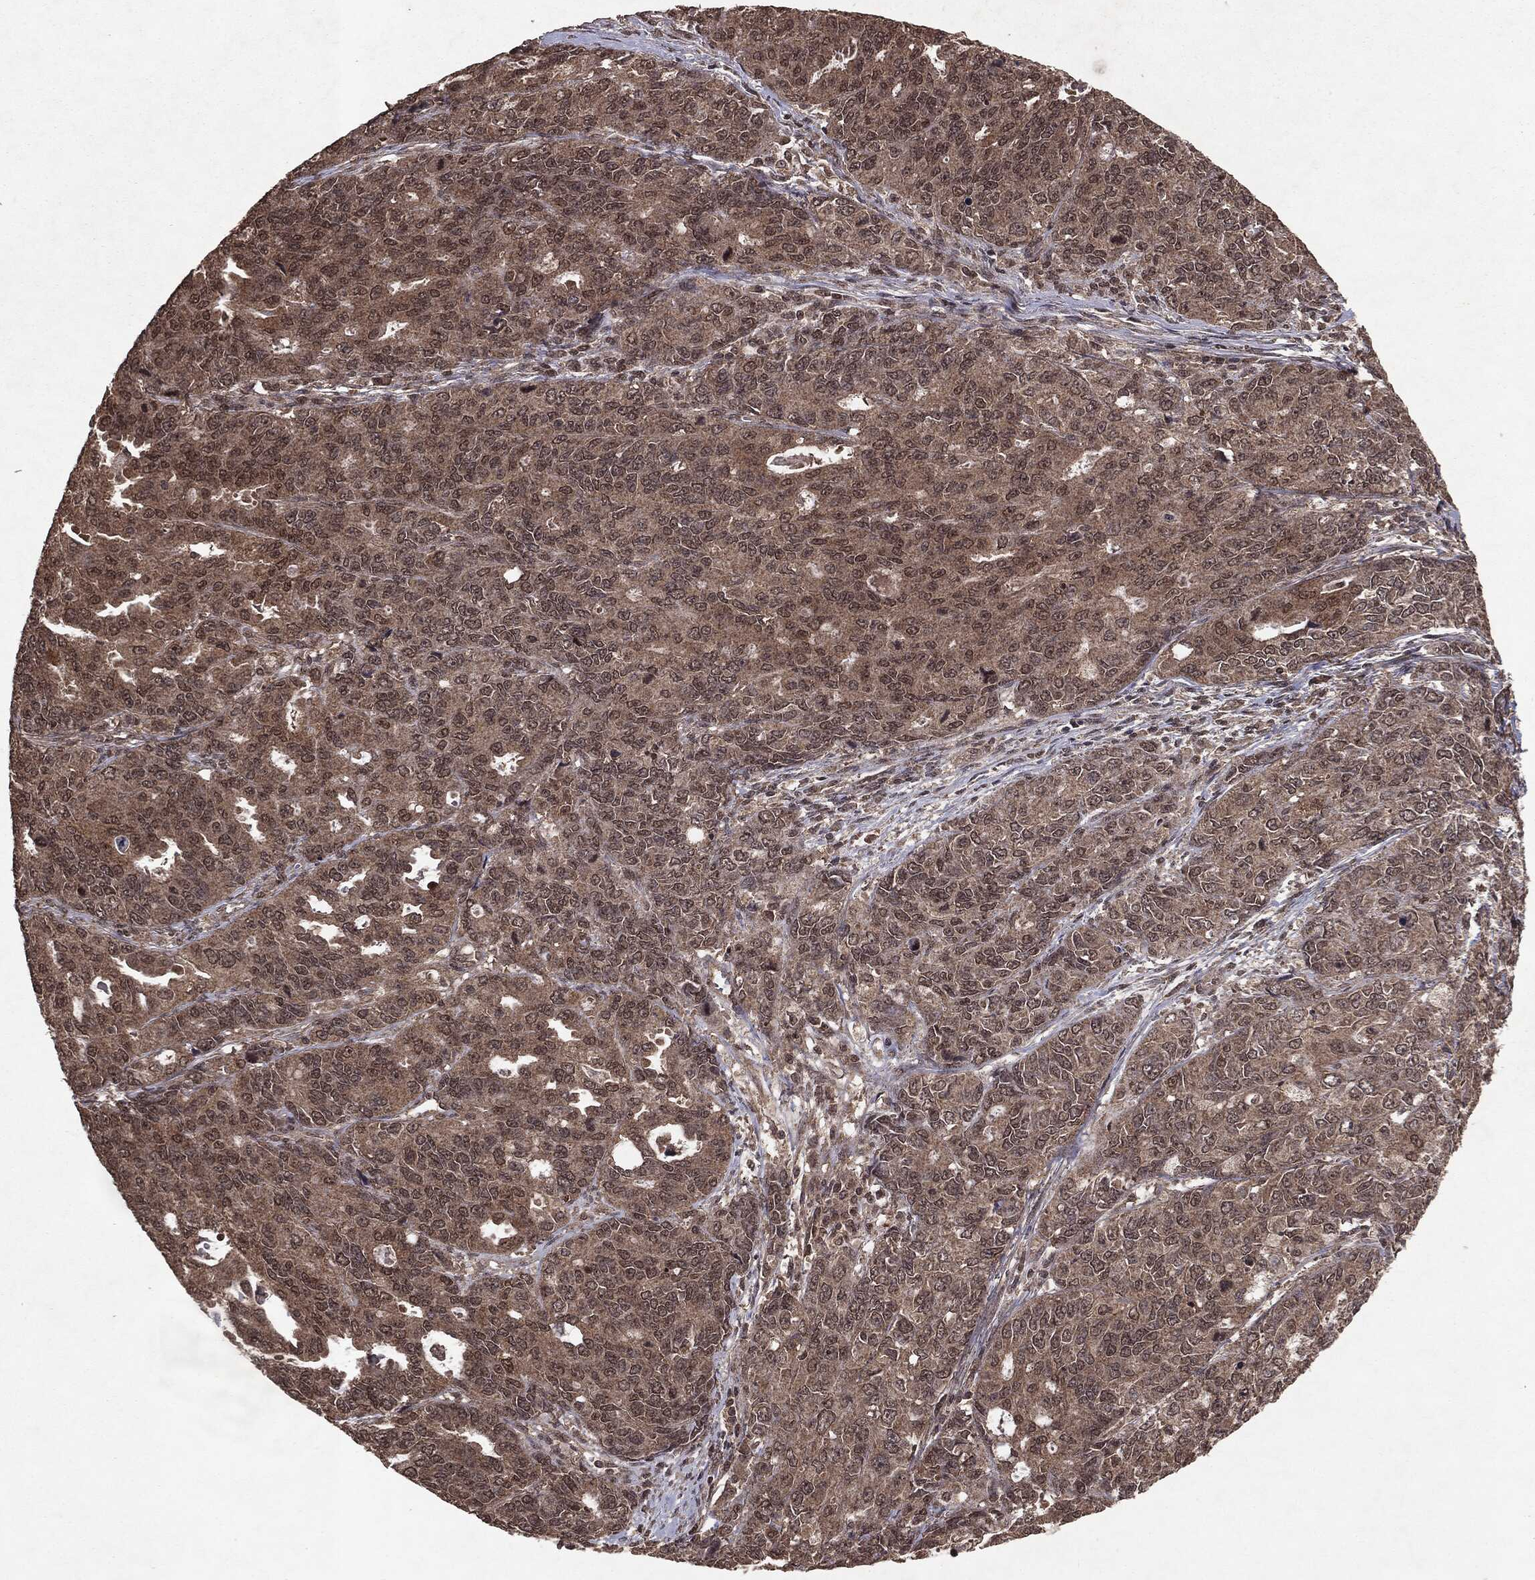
{"staining": {"intensity": "weak", "quantity": ">75%", "location": "cytoplasmic/membranous"}, "tissue": "endometrial cancer", "cell_type": "Tumor cells", "image_type": "cancer", "snomed": [{"axis": "morphology", "description": "Adenocarcinoma, NOS"}, {"axis": "topography", "description": "Uterus"}], "caption": "High-magnification brightfield microscopy of adenocarcinoma (endometrial) stained with DAB (3,3'-diaminobenzidine) (brown) and counterstained with hematoxylin (blue). tumor cells exhibit weak cytoplasmic/membranous positivity is identified in about>75% of cells.", "gene": "PEBP1", "patient": {"sex": "female", "age": 79}}